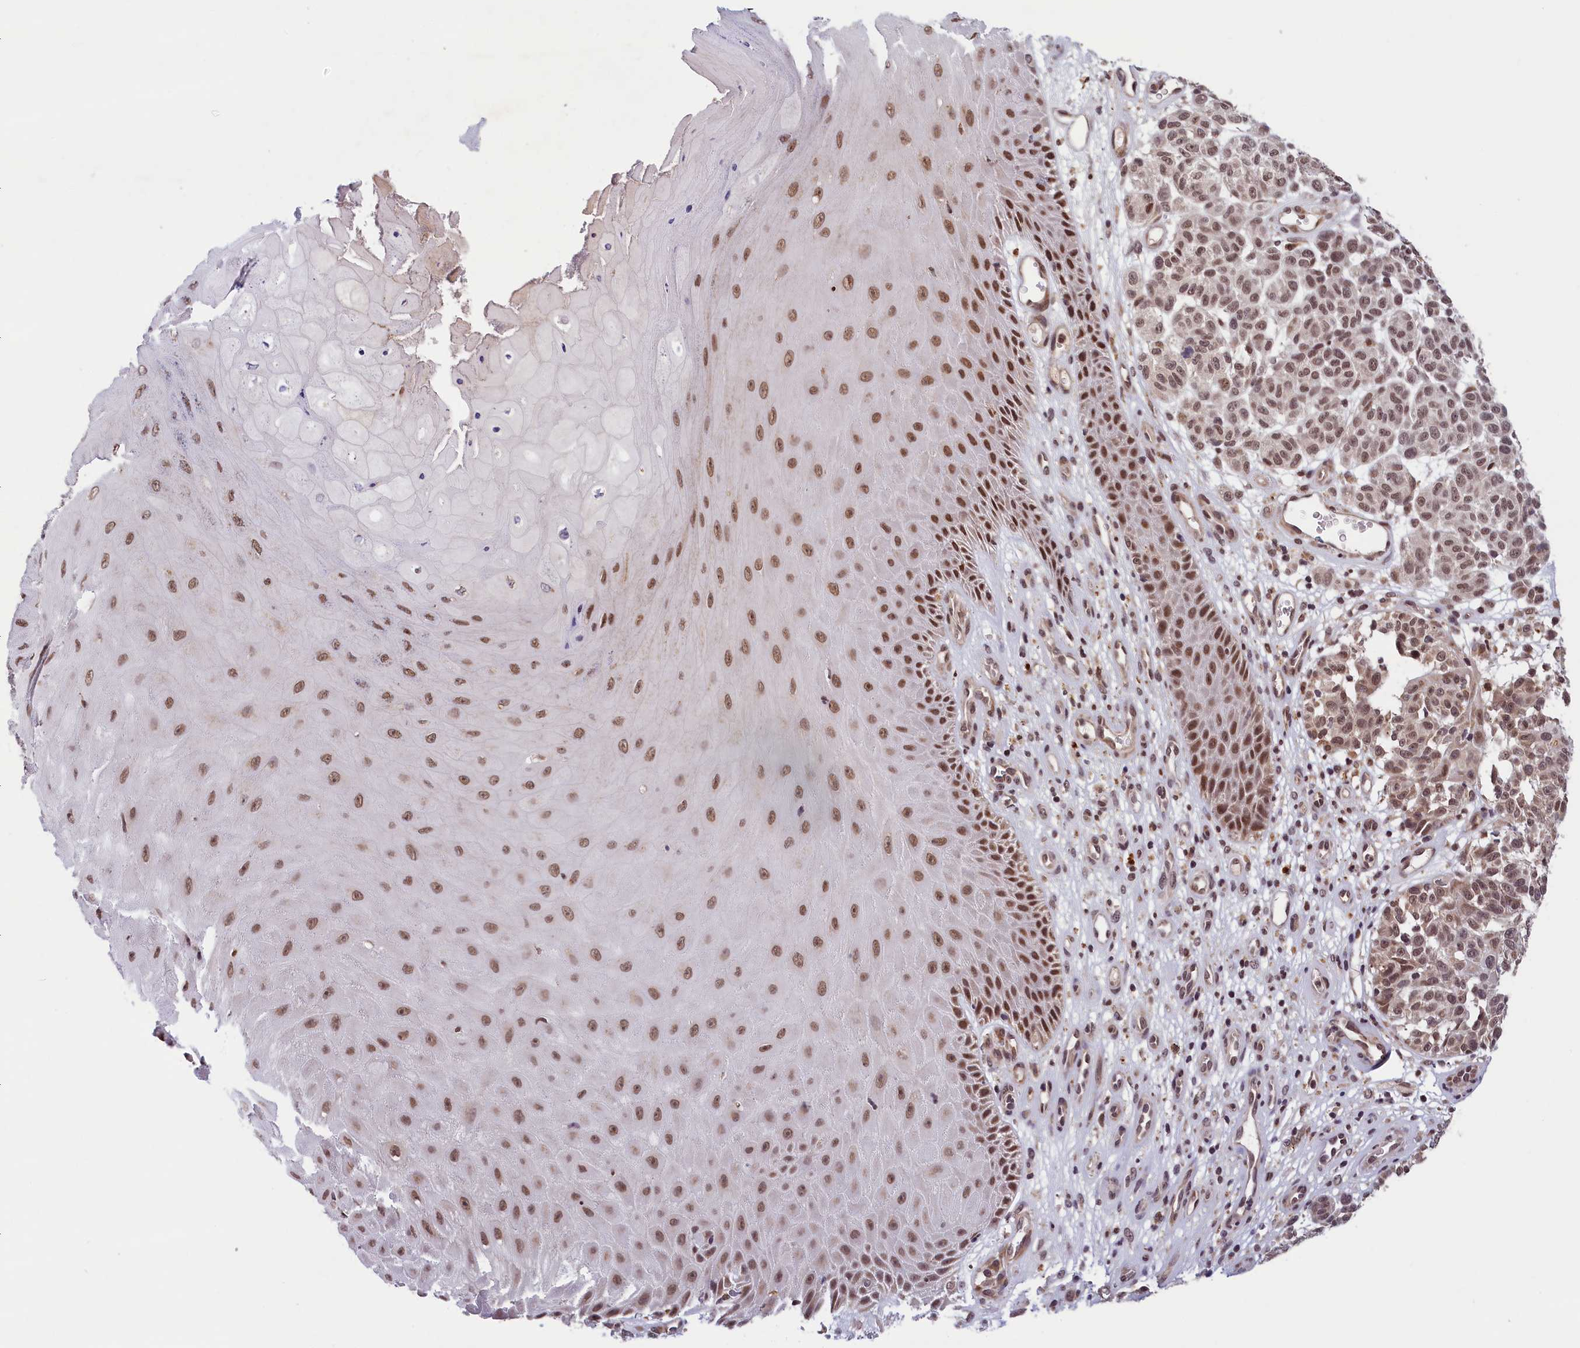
{"staining": {"intensity": "moderate", "quantity": ">75%", "location": "nuclear"}, "tissue": "melanoma", "cell_type": "Tumor cells", "image_type": "cancer", "snomed": [{"axis": "morphology", "description": "Malignant melanoma, NOS"}, {"axis": "topography", "description": "Skin"}], "caption": "Malignant melanoma tissue displays moderate nuclear expression in approximately >75% of tumor cells", "gene": "KCNK6", "patient": {"sex": "male", "age": 49}}